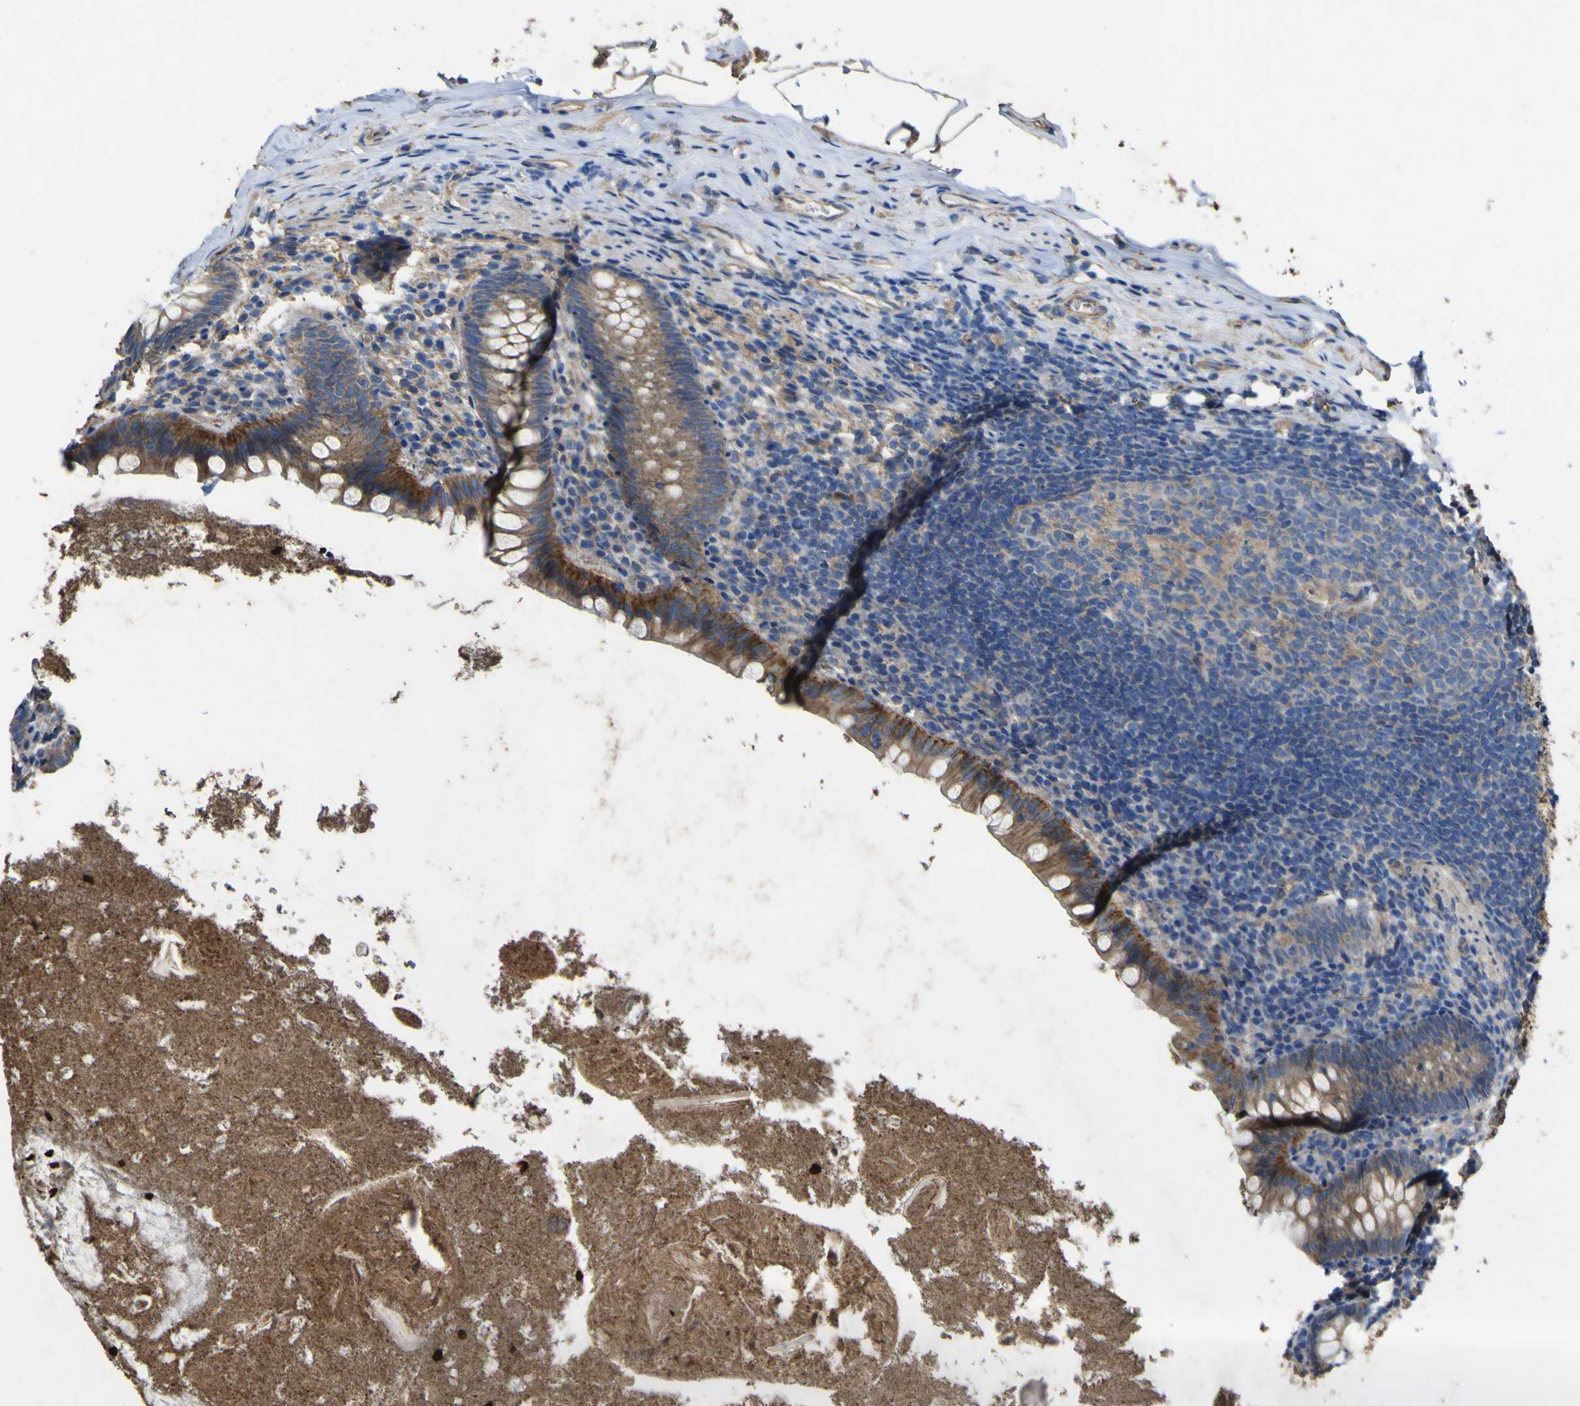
{"staining": {"intensity": "moderate", "quantity": ">75%", "location": "cytoplasmic/membranous"}, "tissue": "appendix", "cell_type": "Glandular cells", "image_type": "normal", "snomed": [{"axis": "morphology", "description": "Normal tissue, NOS"}, {"axis": "topography", "description": "Appendix"}], "caption": "A brown stain highlights moderate cytoplasmic/membranous positivity of a protein in glandular cells of unremarkable human appendix.", "gene": "TNFSF15", "patient": {"sex": "male", "age": 52}}